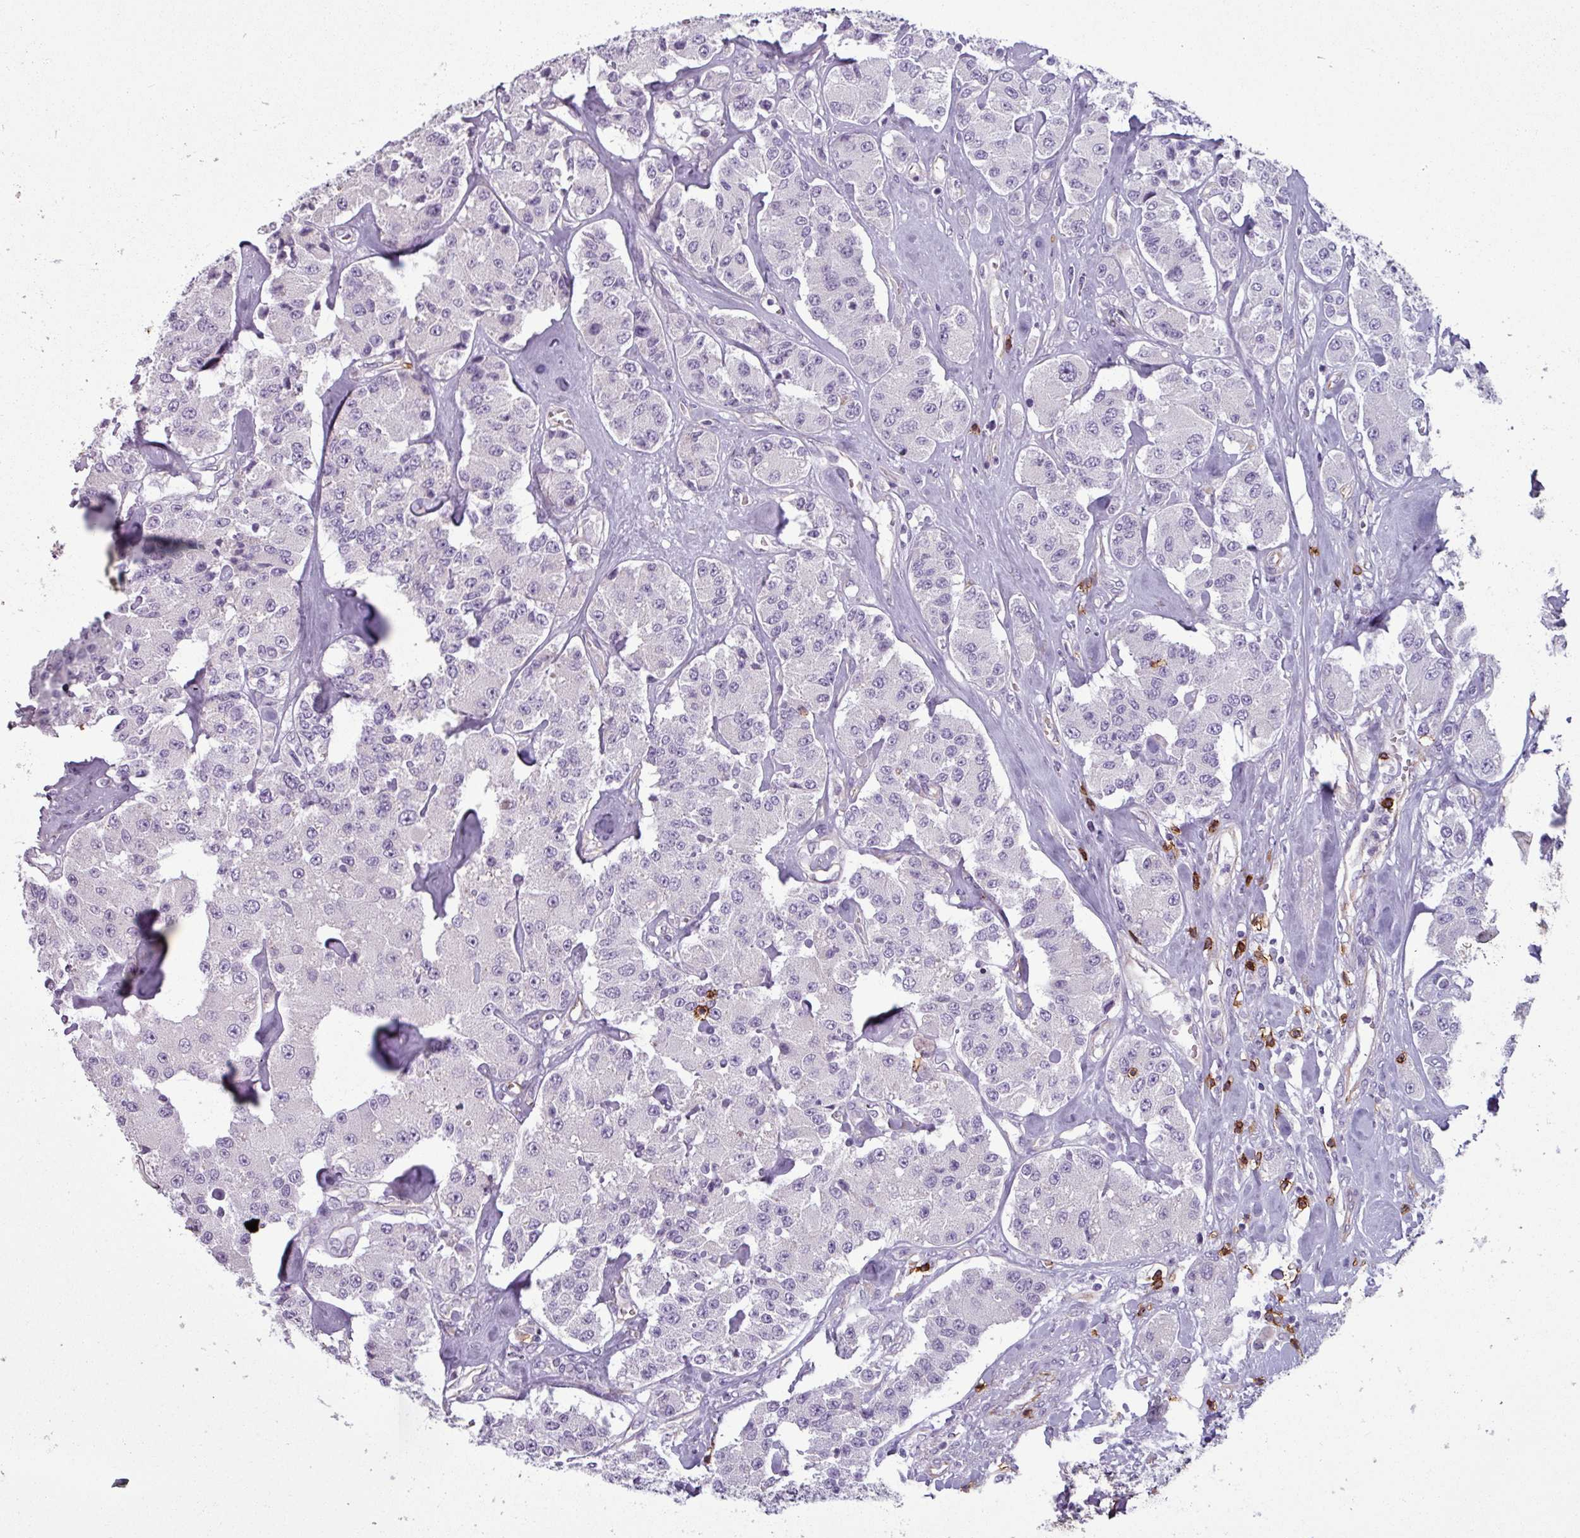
{"staining": {"intensity": "negative", "quantity": "none", "location": "none"}, "tissue": "carcinoid", "cell_type": "Tumor cells", "image_type": "cancer", "snomed": [{"axis": "morphology", "description": "Carcinoid, malignant, NOS"}, {"axis": "topography", "description": "Pancreas"}], "caption": "A micrograph of carcinoid stained for a protein exhibits no brown staining in tumor cells.", "gene": "CD8A", "patient": {"sex": "male", "age": 41}}